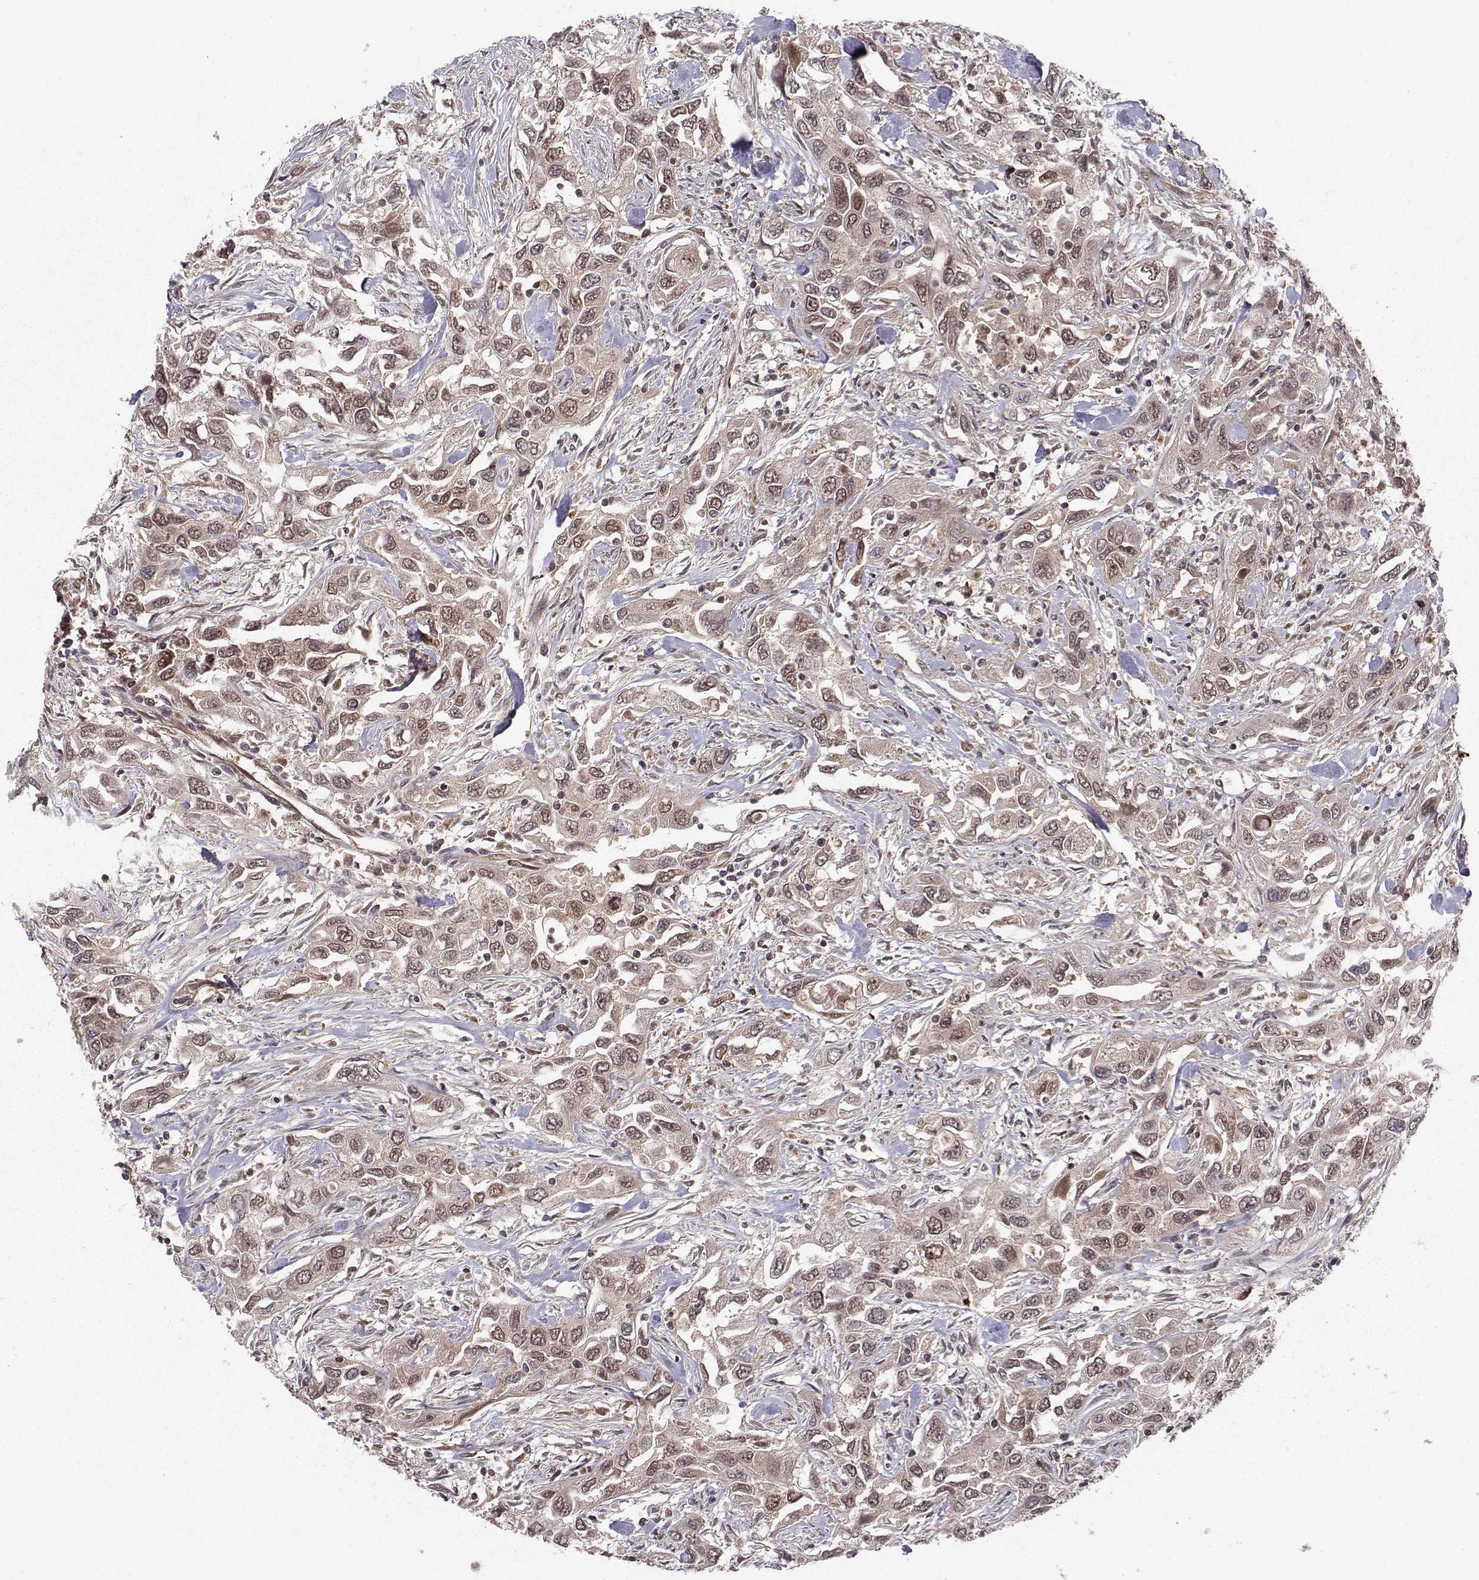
{"staining": {"intensity": "weak", "quantity": "<25%", "location": "nuclear"}, "tissue": "urothelial cancer", "cell_type": "Tumor cells", "image_type": "cancer", "snomed": [{"axis": "morphology", "description": "Urothelial carcinoma, High grade"}, {"axis": "topography", "description": "Urinary bladder"}], "caption": "This is an immunohistochemistry micrograph of urothelial cancer. There is no staining in tumor cells.", "gene": "PPP2R2A", "patient": {"sex": "male", "age": 76}}